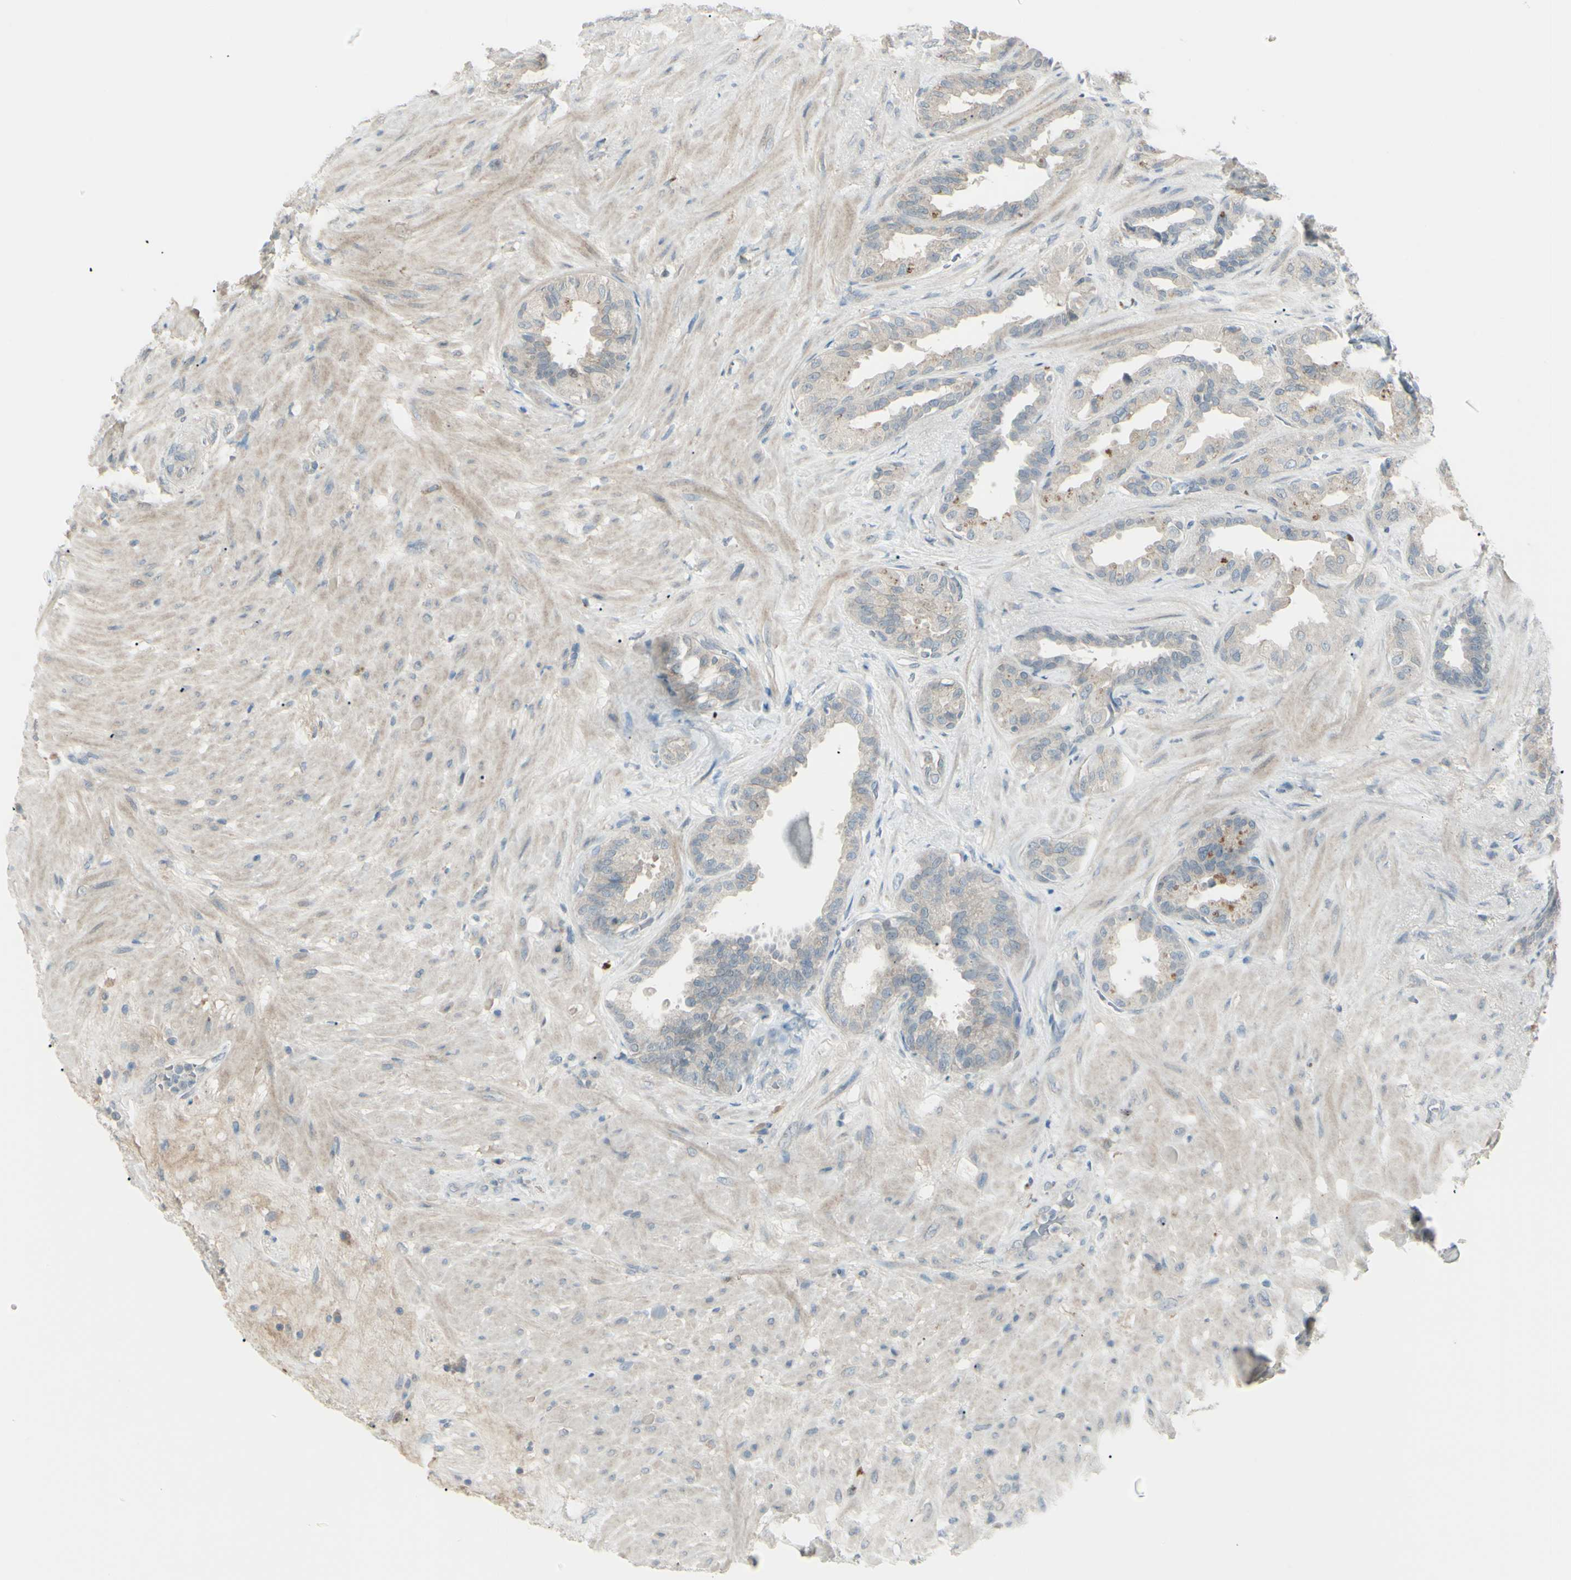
{"staining": {"intensity": "weak", "quantity": ">75%", "location": "cytoplasmic/membranous"}, "tissue": "seminal vesicle", "cell_type": "Glandular cells", "image_type": "normal", "snomed": [{"axis": "morphology", "description": "Normal tissue, NOS"}, {"axis": "topography", "description": "Seminal veicle"}], "caption": "This is an image of IHC staining of benign seminal vesicle, which shows weak expression in the cytoplasmic/membranous of glandular cells.", "gene": "SH3GL2", "patient": {"sex": "male", "age": 61}}